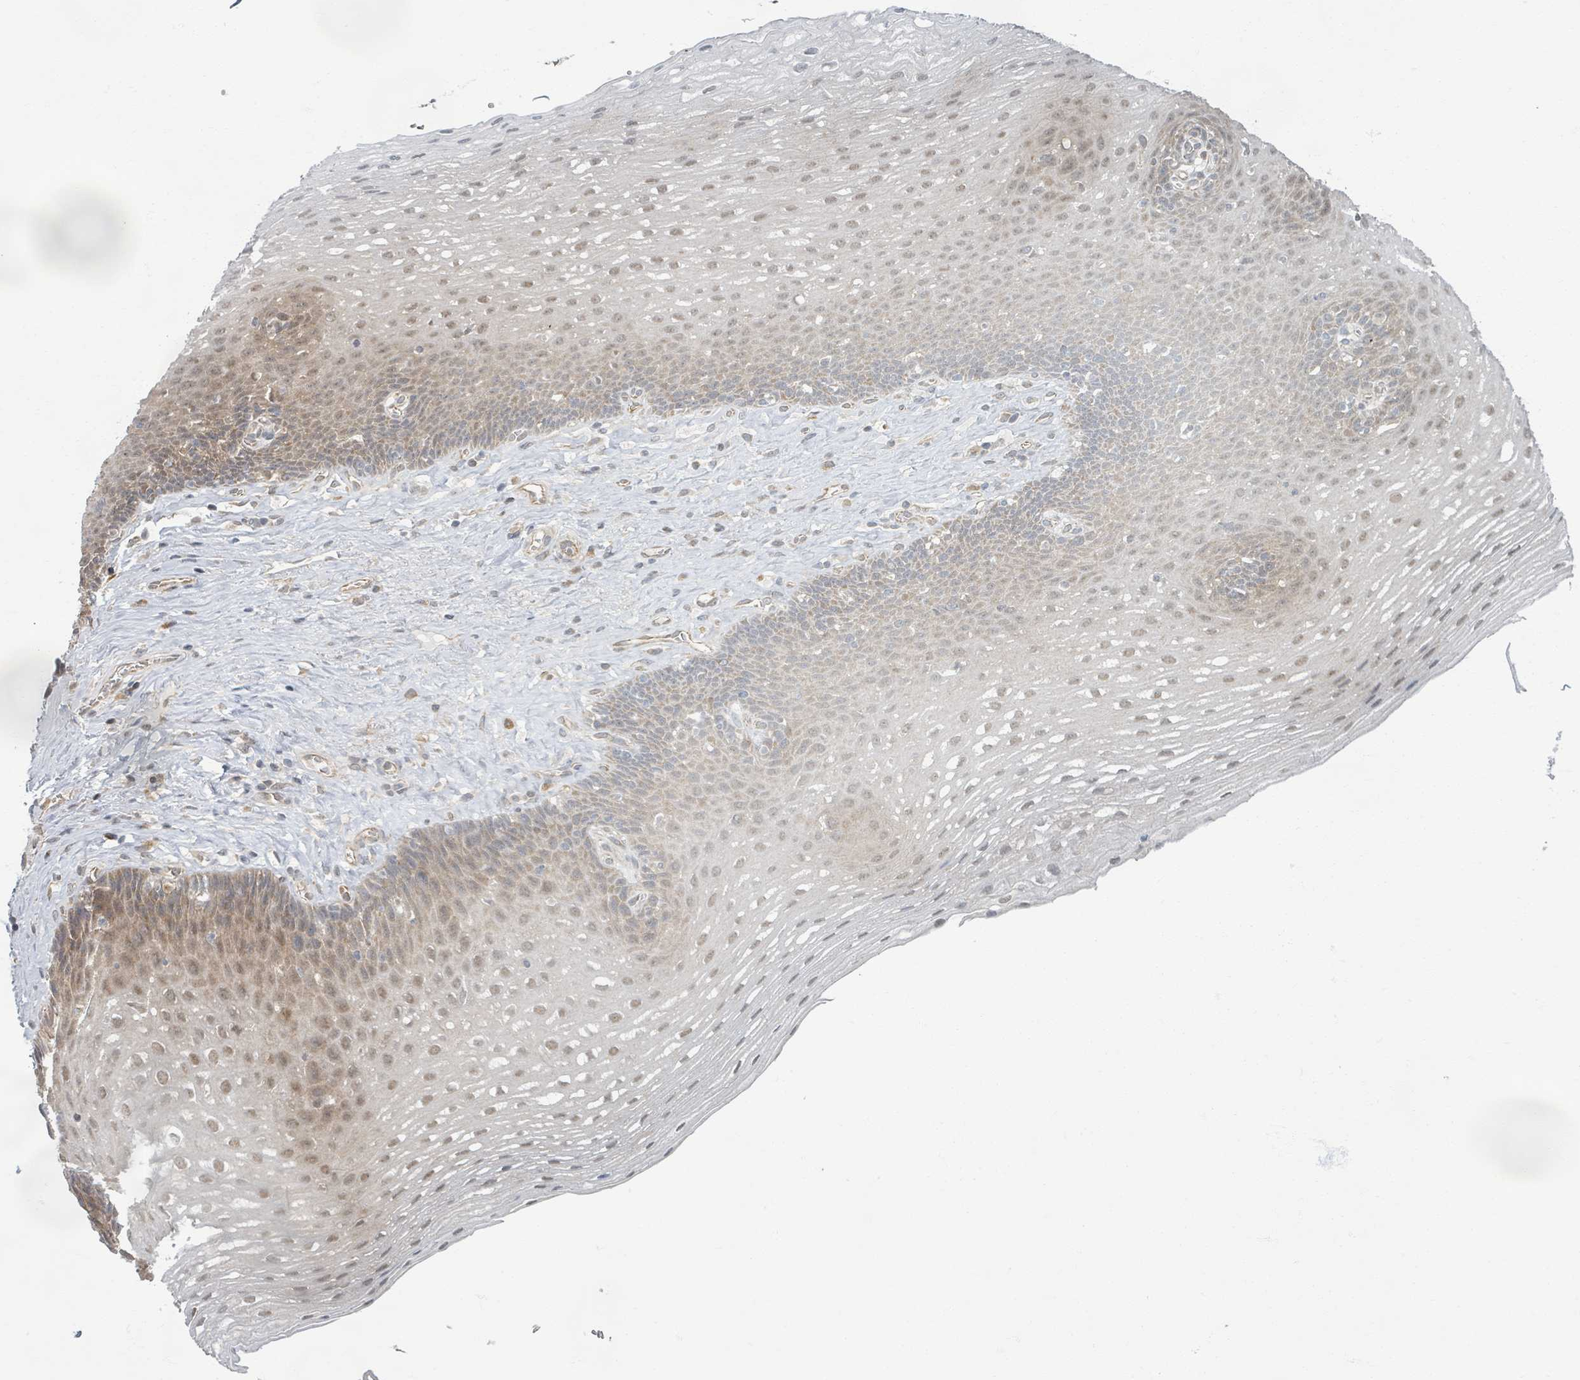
{"staining": {"intensity": "weak", "quantity": ">75%", "location": "nuclear"}, "tissue": "esophagus", "cell_type": "Squamous epithelial cells", "image_type": "normal", "snomed": [{"axis": "morphology", "description": "Normal tissue, NOS"}, {"axis": "topography", "description": "Esophagus"}], "caption": "Immunohistochemical staining of unremarkable esophagus reveals >75% levels of weak nuclear protein positivity in approximately >75% of squamous epithelial cells.", "gene": "INTS15", "patient": {"sex": "female", "age": 66}}